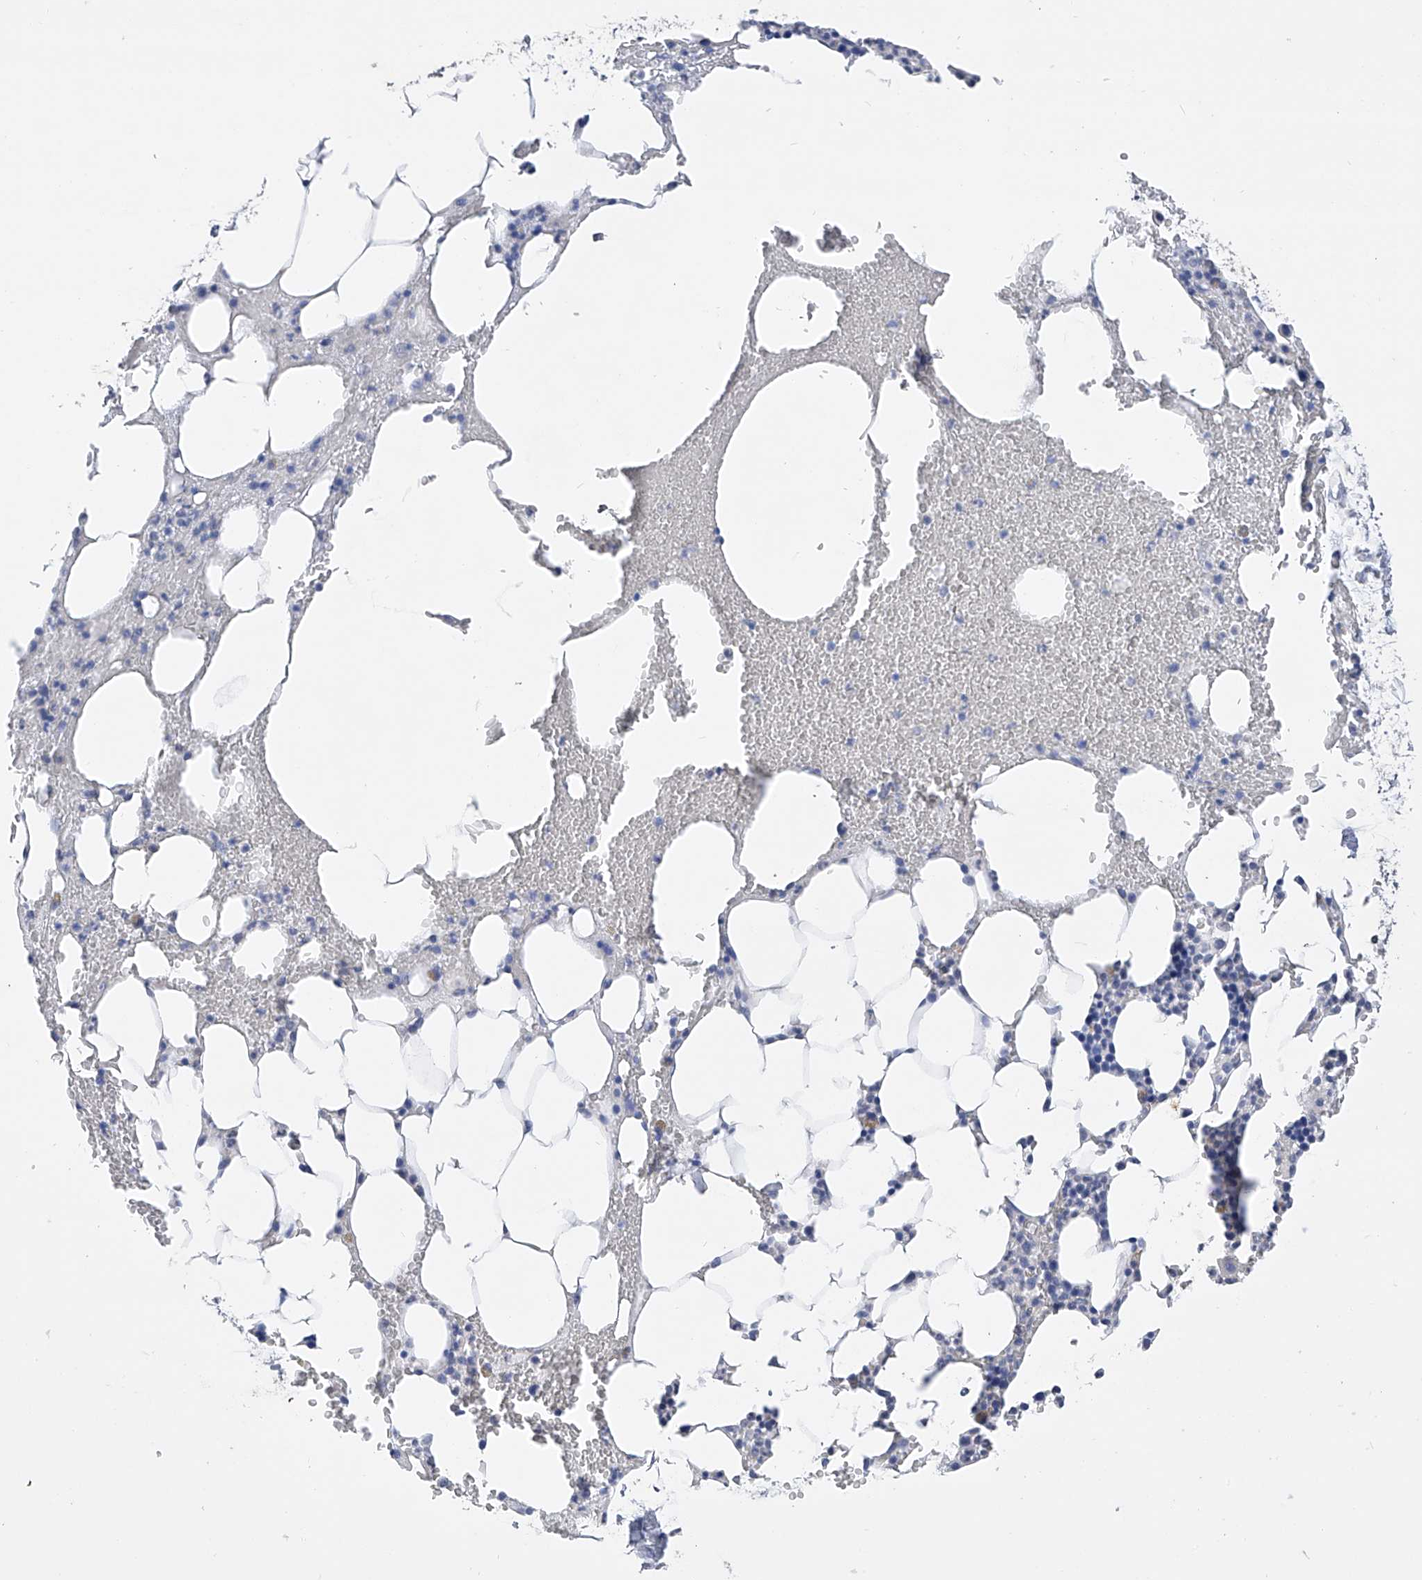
{"staining": {"intensity": "negative", "quantity": "none", "location": "none"}, "tissue": "bone marrow", "cell_type": "Hematopoietic cells", "image_type": "normal", "snomed": [{"axis": "morphology", "description": "Normal tissue, NOS"}, {"axis": "morphology", "description": "Inflammation, NOS"}, {"axis": "topography", "description": "Bone marrow"}], "caption": "DAB (3,3'-diaminobenzidine) immunohistochemical staining of unremarkable bone marrow reveals no significant positivity in hematopoietic cells.", "gene": "ADRA1A", "patient": {"sex": "female", "age": 78}}